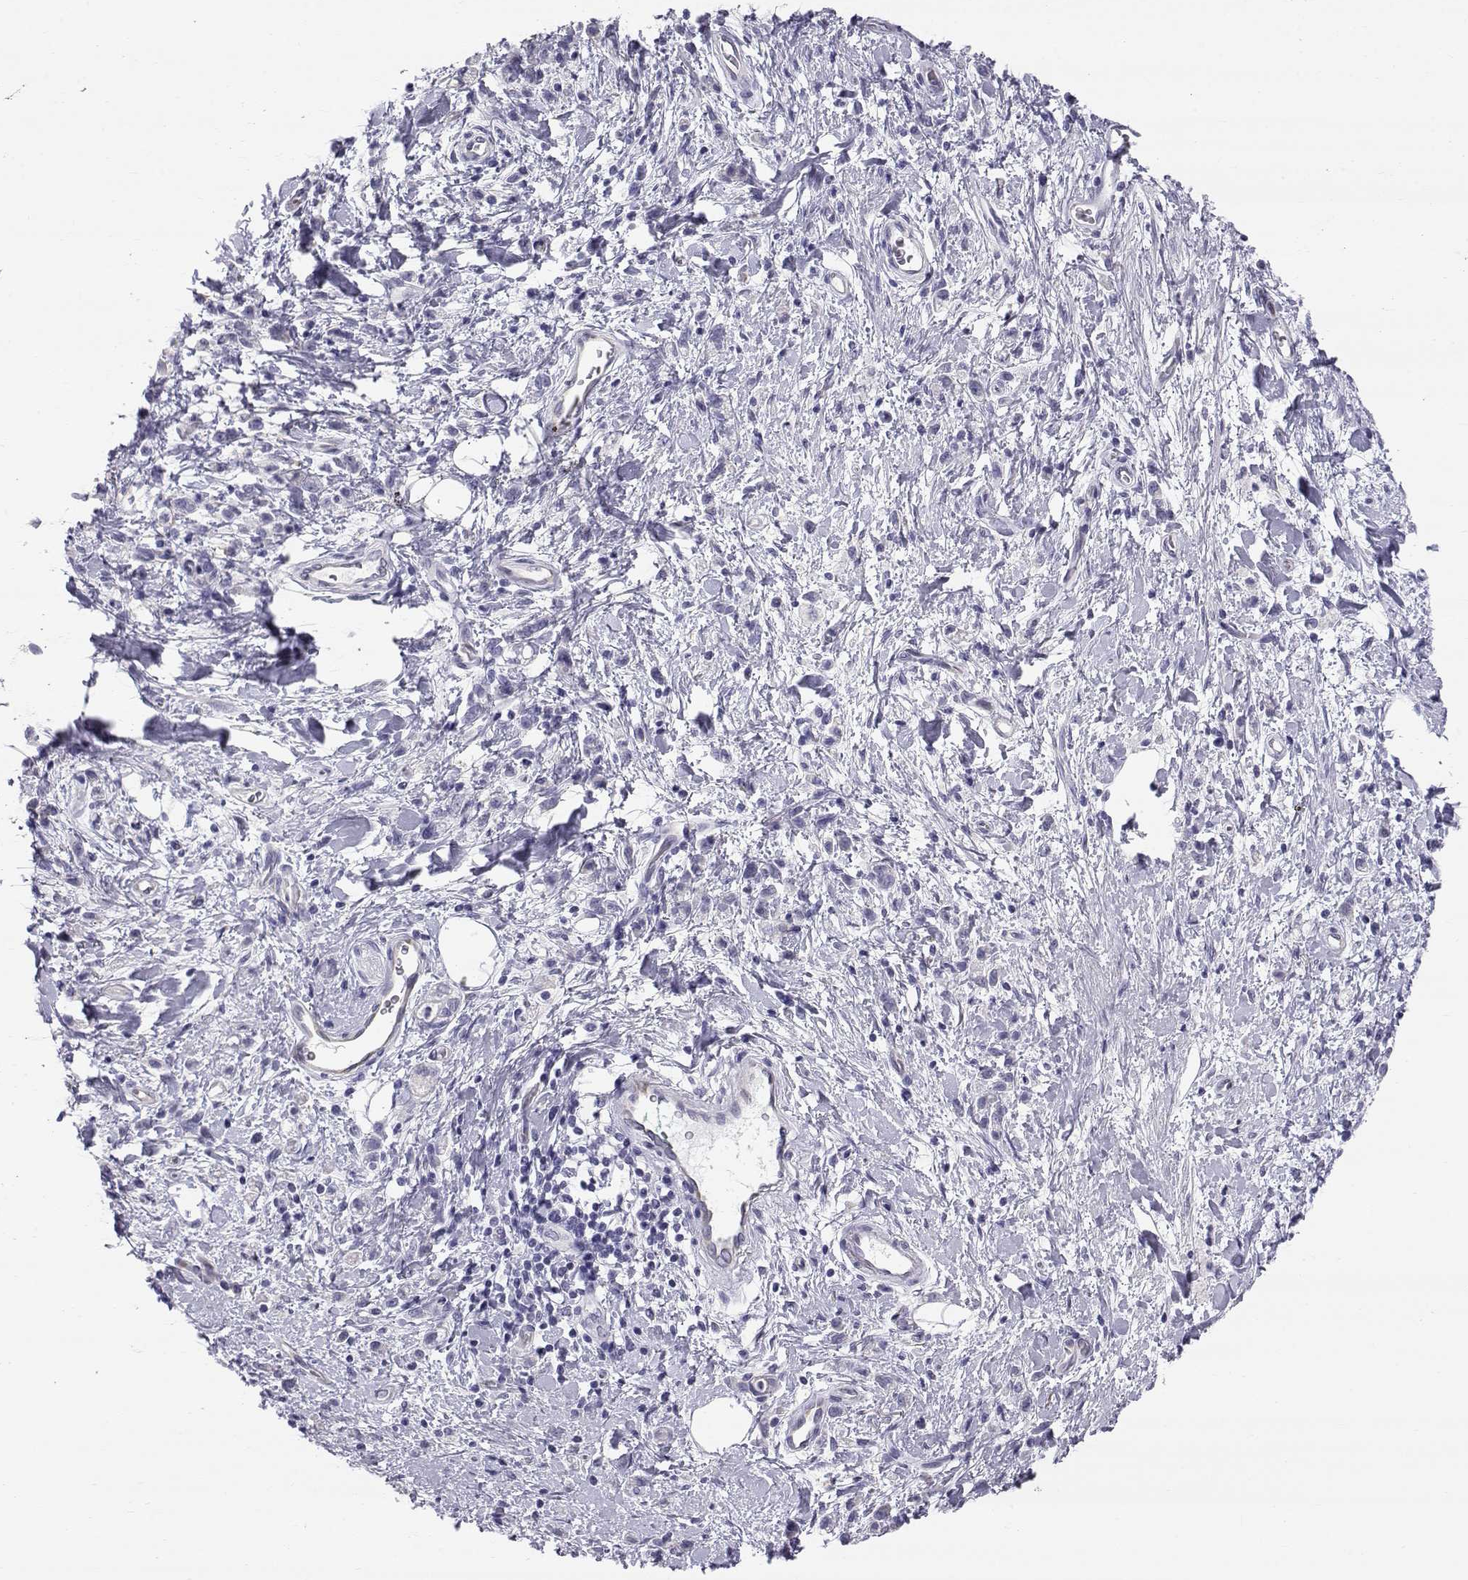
{"staining": {"intensity": "negative", "quantity": "none", "location": "none"}, "tissue": "stomach cancer", "cell_type": "Tumor cells", "image_type": "cancer", "snomed": [{"axis": "morphology", "description": "Adenocarcinoma, NOS"}, {"axis": "topography", "description": "Stomach"}], "caption": "There is no significant staining in tumor cells of stomach adenocarcinoma. (DAB (3,3'-diaminobenzidine) IHC, high magnification).", "gene": "RNASE12", "patient": {"sex": "male", "age": 77}}